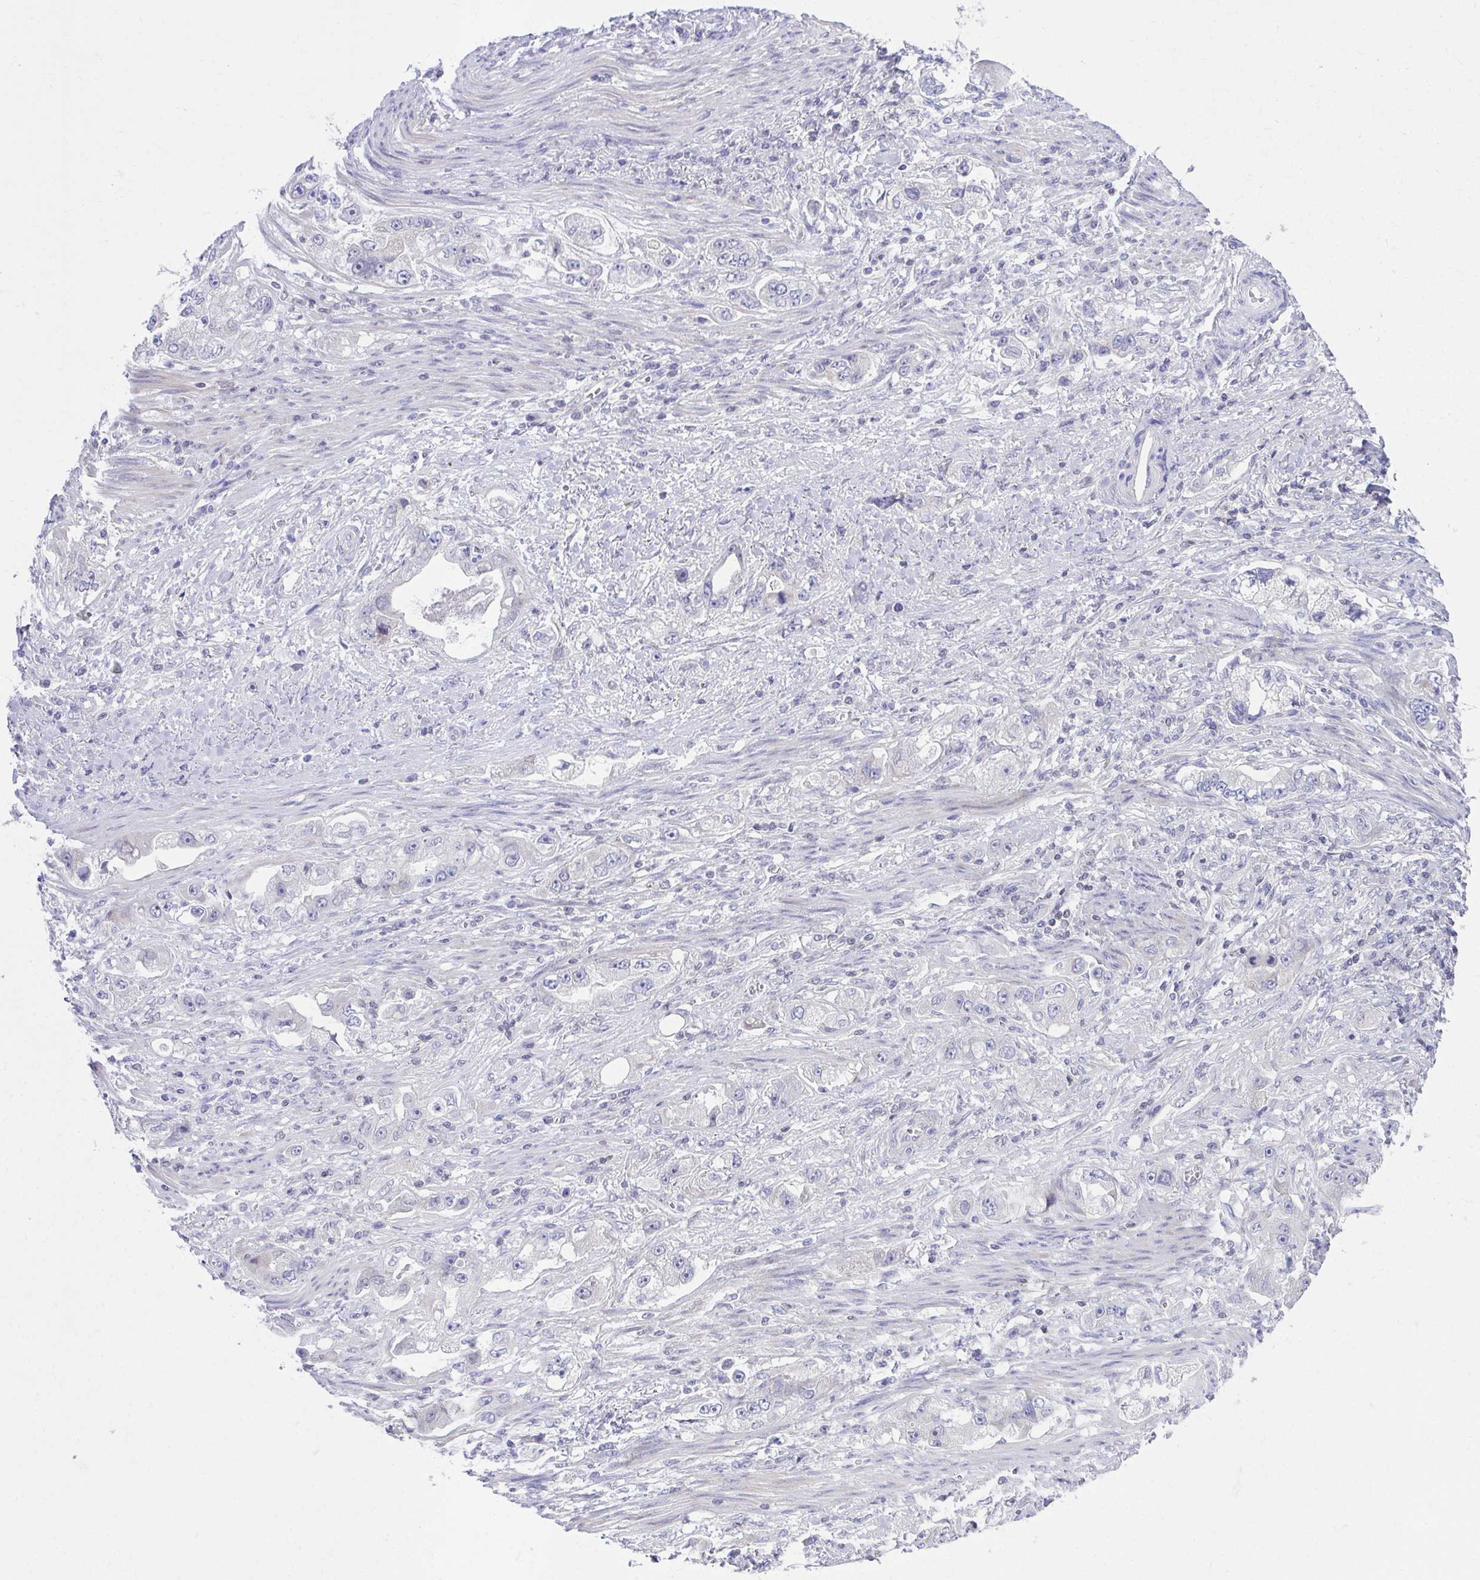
{"staining": {"intensity": "negative", "quantity": "none", "location": "none"}, "tissue": "stomach cancer", "cell_type": "Tumor cells", "image_type": "cancer", "snomed": [{"axis": "morphology", "description": "Adenocarcinoma, NOS"}, {"axis": "topography", "description": "Stomach, lower"}], "caption": "High magnification brightfield microscopy of adenocarcinoma (stomach) stained with DAB (brown) and counterstained with hematoxylin (blue): tumor cells show no significant positivity.", "gene": "OR7A5", "patient": {"sex": "female", "age": 93}}